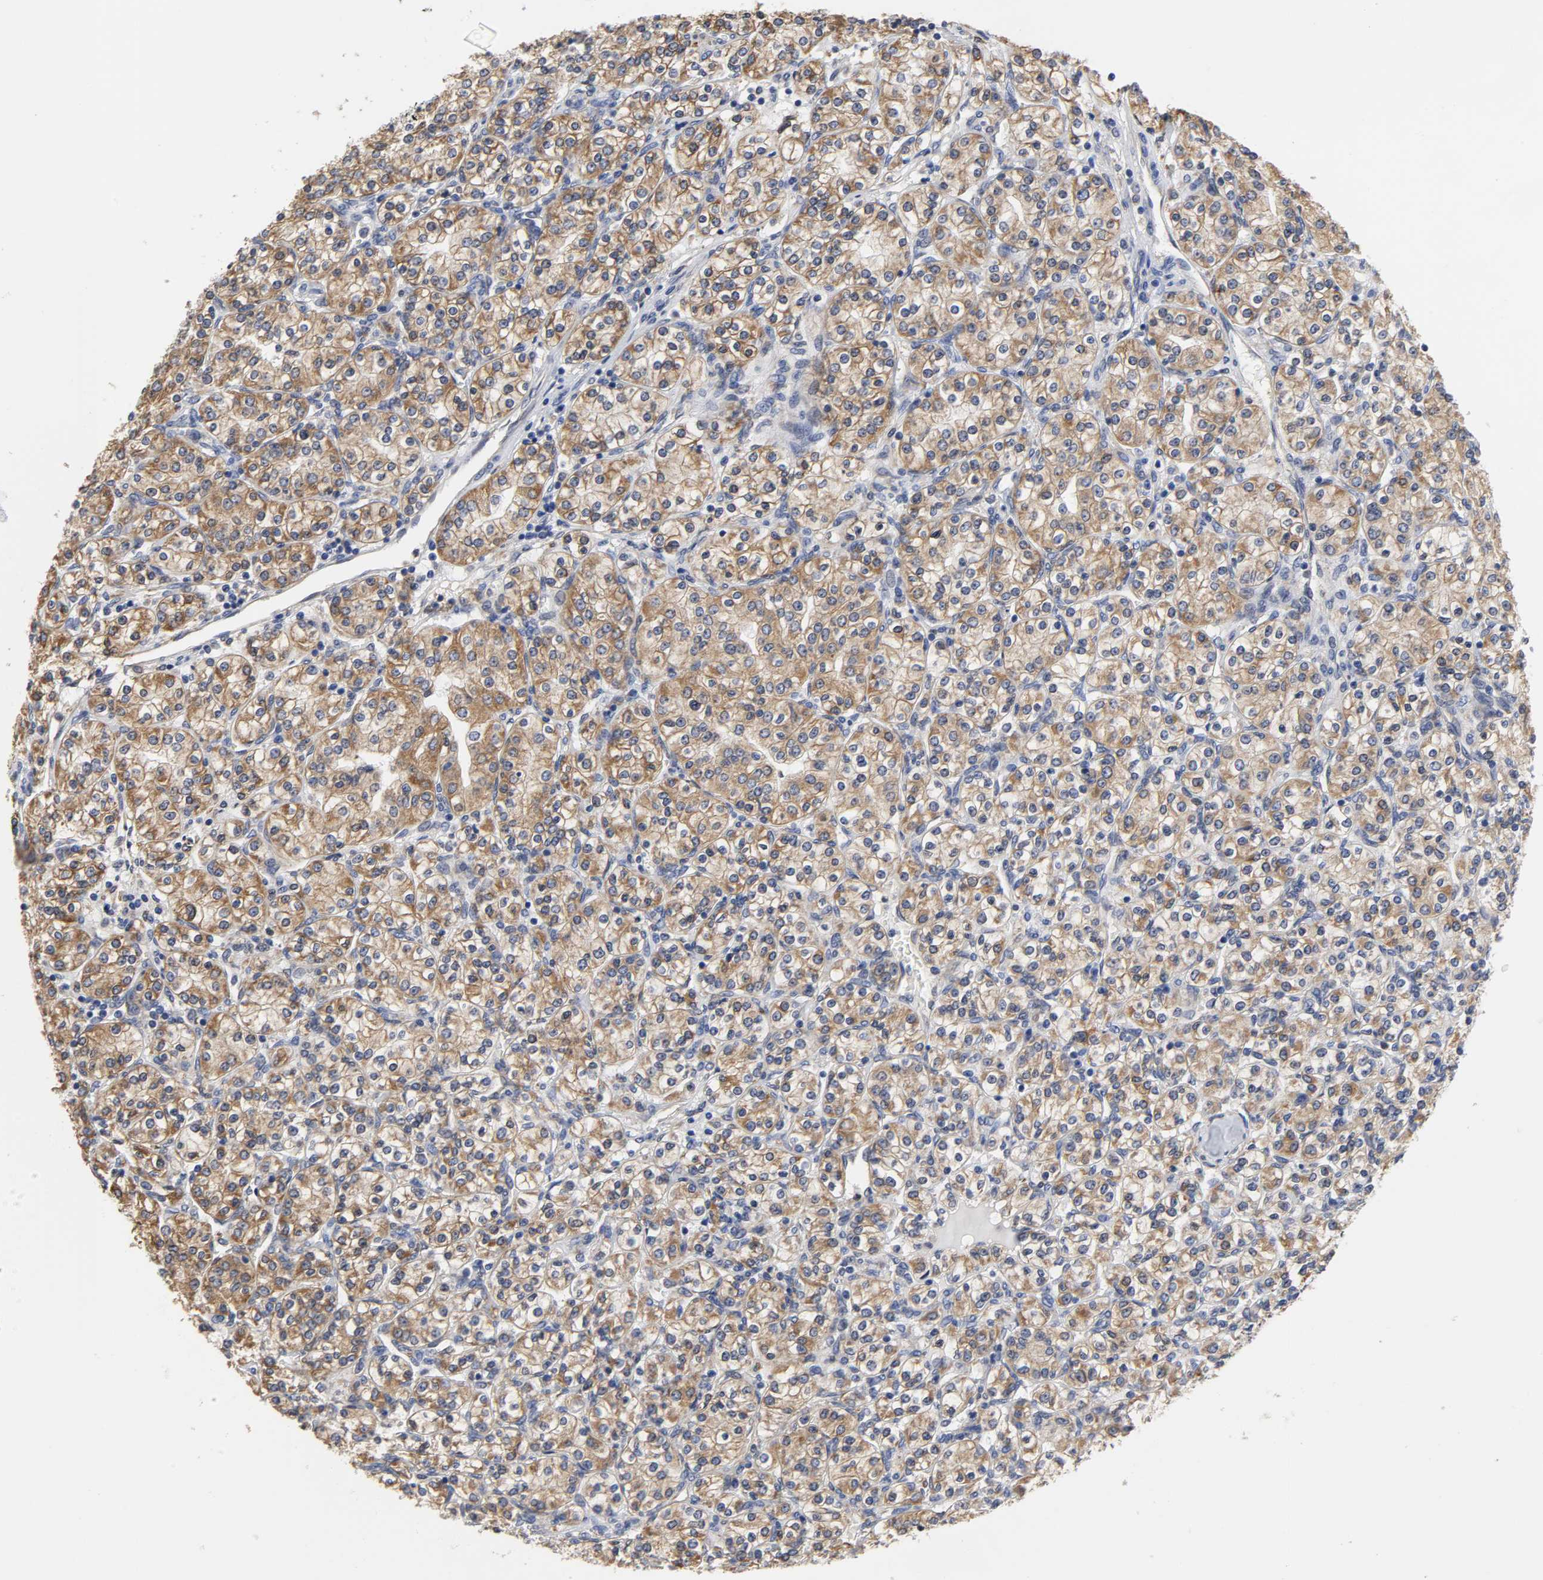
{"staining": {"intensity": "moderate", "quantity": ">75%", "location": "cytoplasmic/membranous"}, "tissue": "renal cancer", "cell_type": "Tumor cells", "image_type": "cancer", "snomed": [{"axis": "morphology", "description": "Adenocarcinoma, NOS"}, {"axis": "topography", "description": "Kidney"}], "caption": "This is an image of immunohistochemistry staining of renal adenocarcinoma, which shows moderate expression in the cytoplasmic/membranous of tumor cells.", "gene": "HCK", "patient": {"sex": "male", "age": 77}}